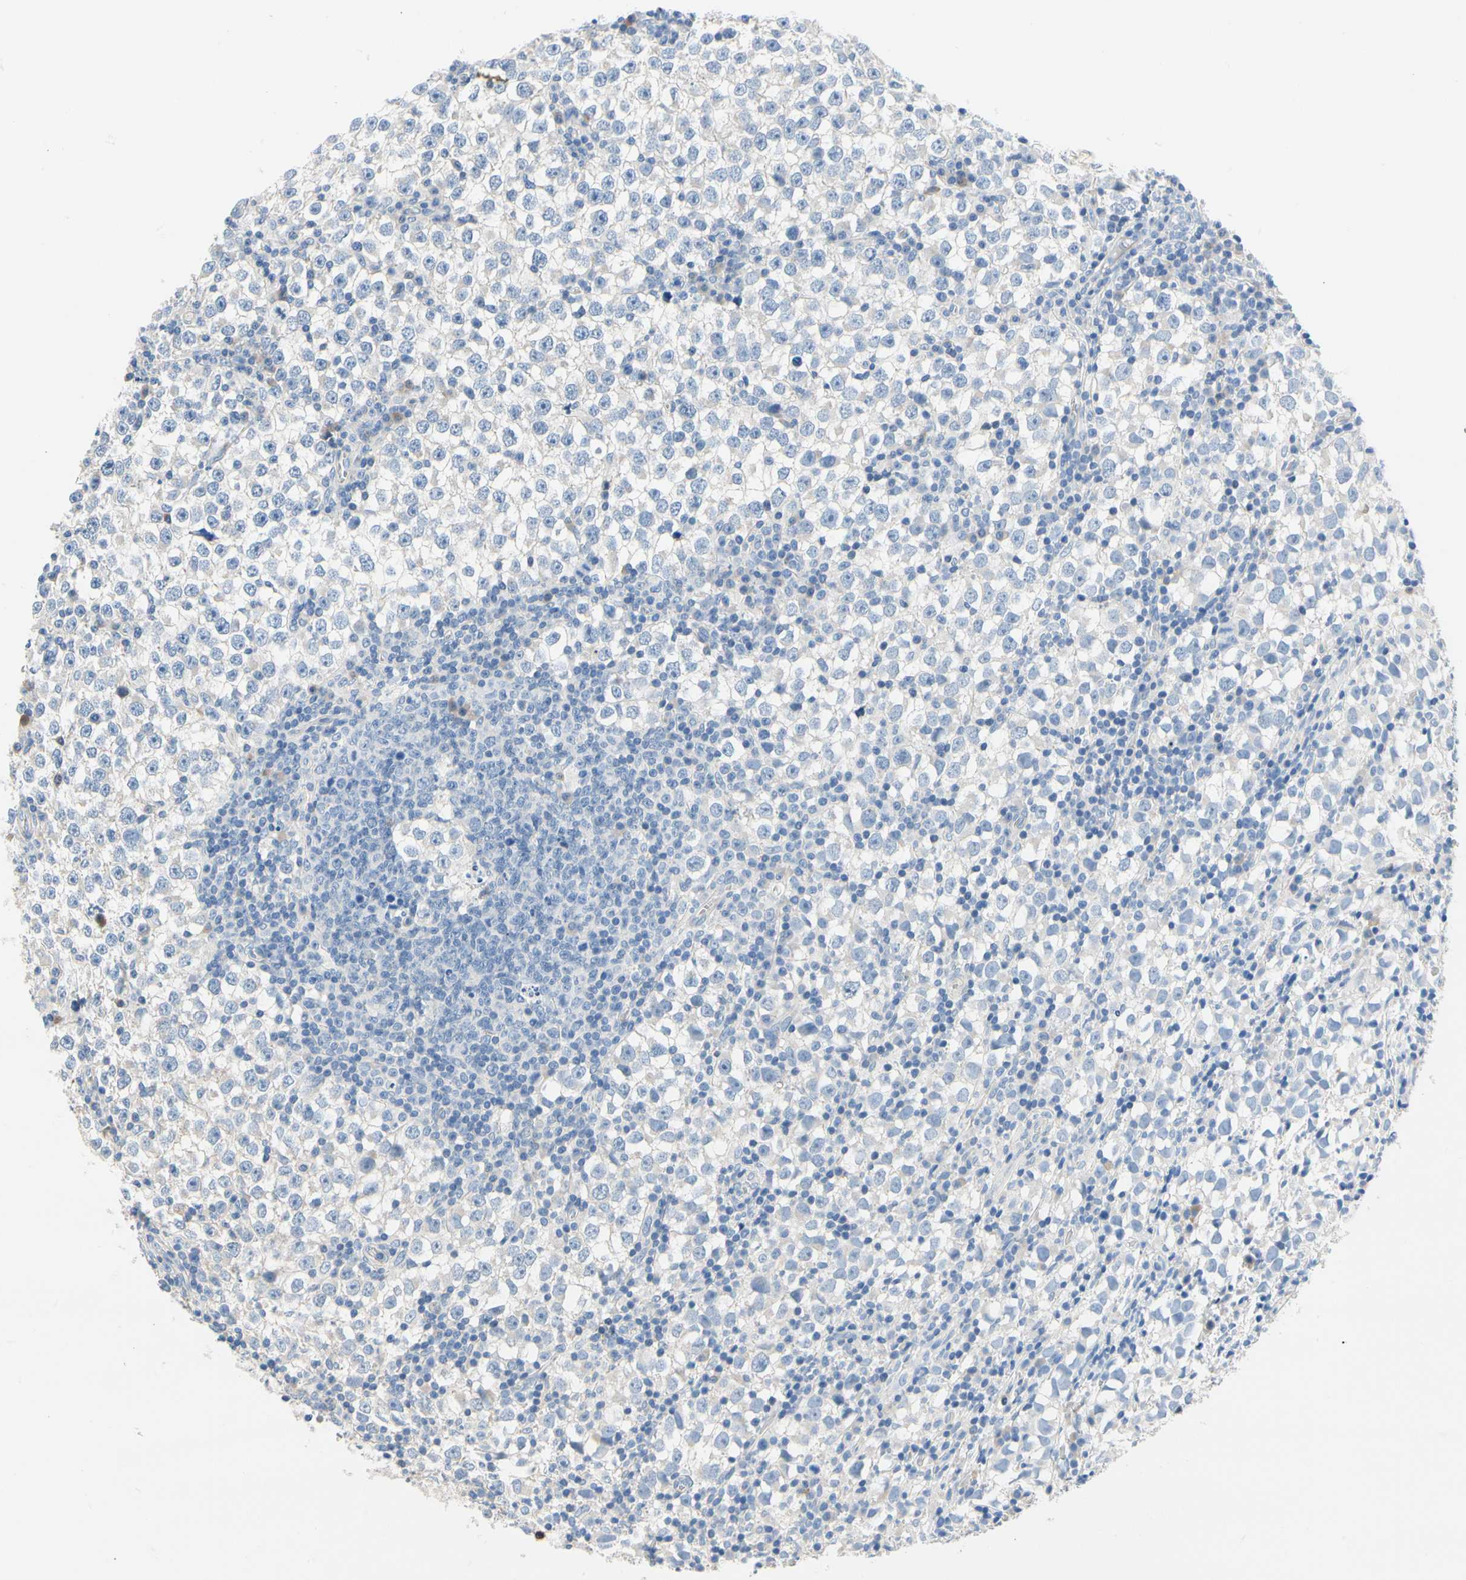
{"staining": {"intensity": "negative", "quantity": "none", "location": "none"}, "tissue": "testis cancer", "cell_type": "Tumor cells", "image_type": "cancer", "snomed": [{"axis": "morphology", "description": "Seminoma, NOS"}, {"axis": "topography", "description": "Testis"}], "caption": "This is an IHC image of human testis cancer. There is no positivity in tumor cells.", "gene": "CA14", "patient": {"sex": "male", "age": 65}}